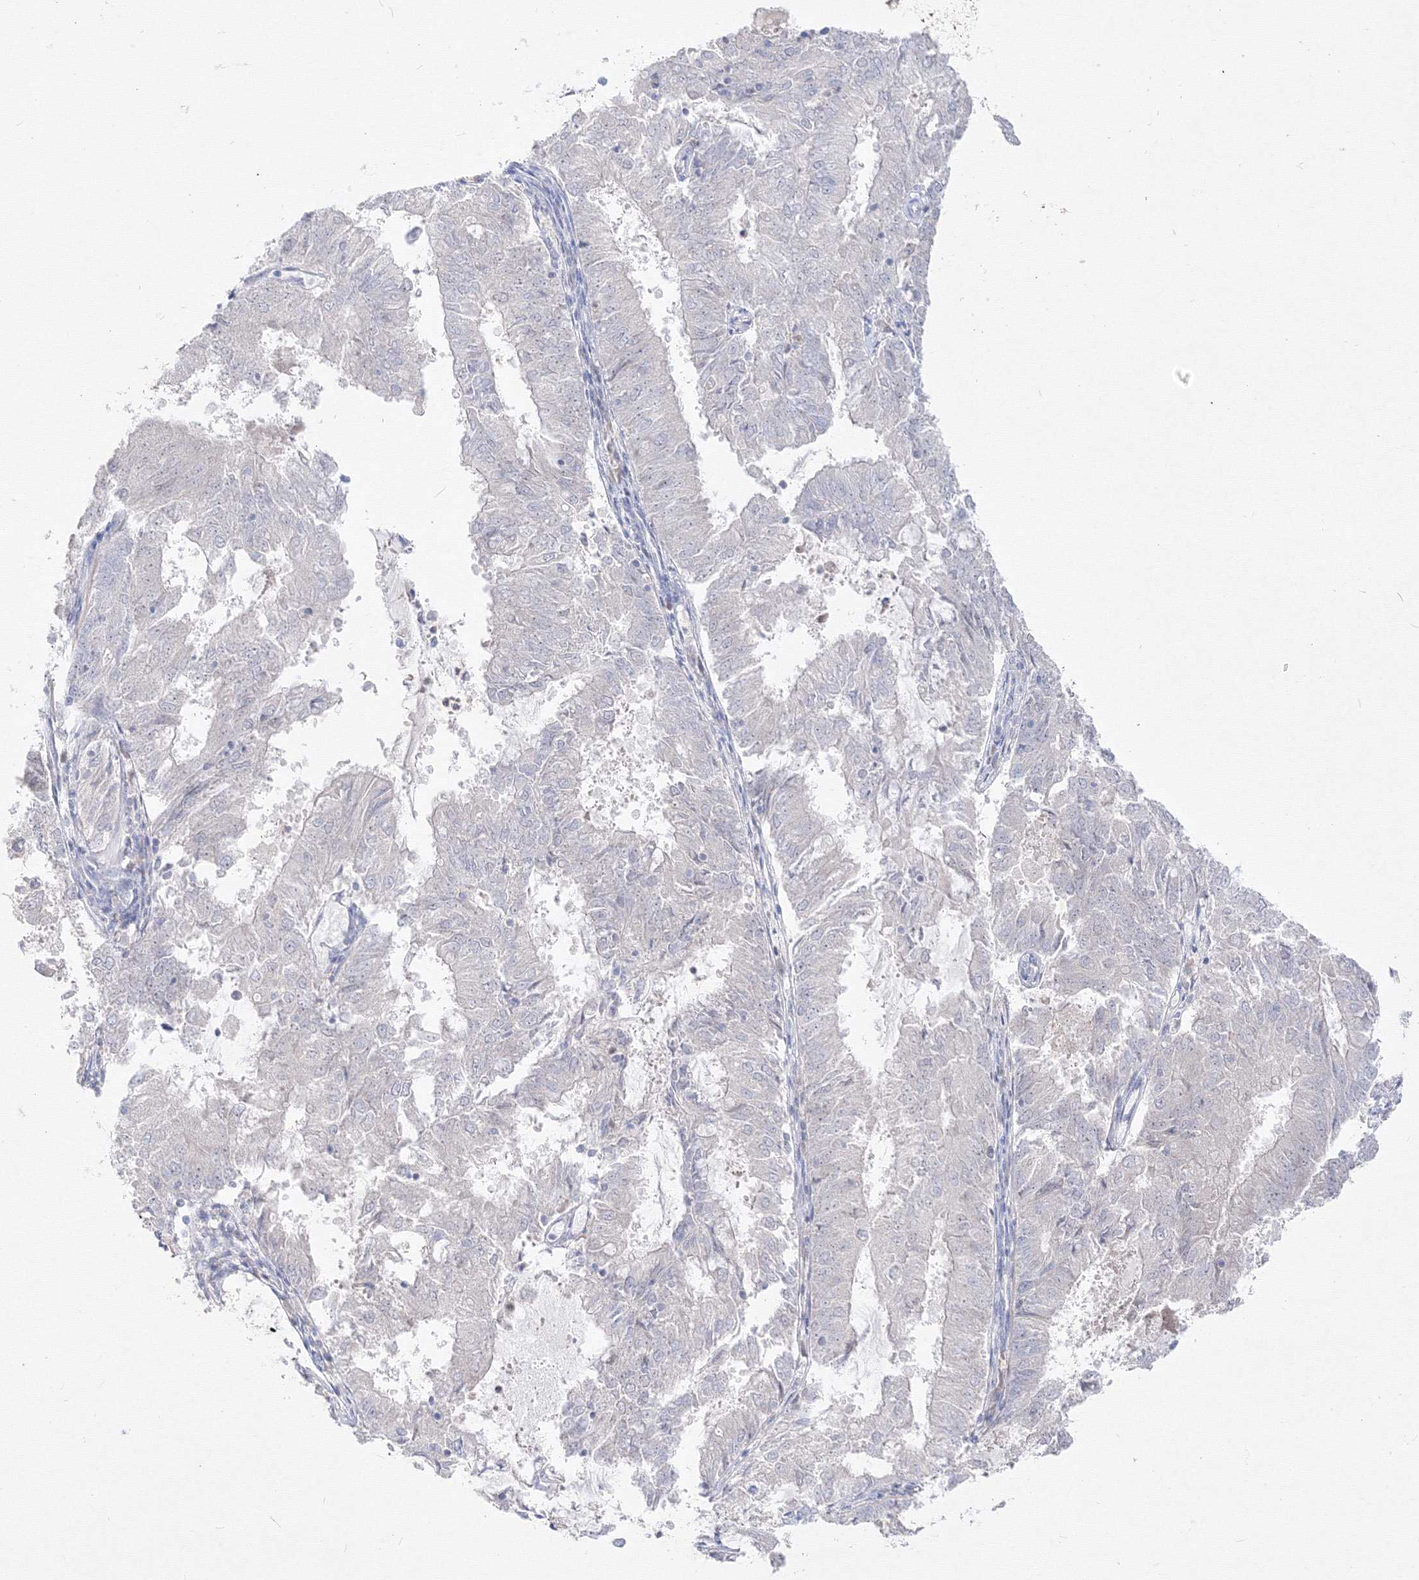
{"staining": {"intensity": "negative", "quantity": "none", "location": "none"}, "tissue": "endometrial cancer", "cell_type": "Tumor cells", "image_type": "cancer", "snomed": [{"axis": "morphology", "description": "Adenocarcinoma, NOS"}, {"axis": "topography", "description": "Endometrium"}], "caption": "DAB (3,3'-diaminobenzidine) immunohistochemical staining of endometrial cancer (adenocarcinoma) shows no significant positivity in tumor cells.", "gene": "FBXL8", "patient": {"sex": "female", "age": 57}}